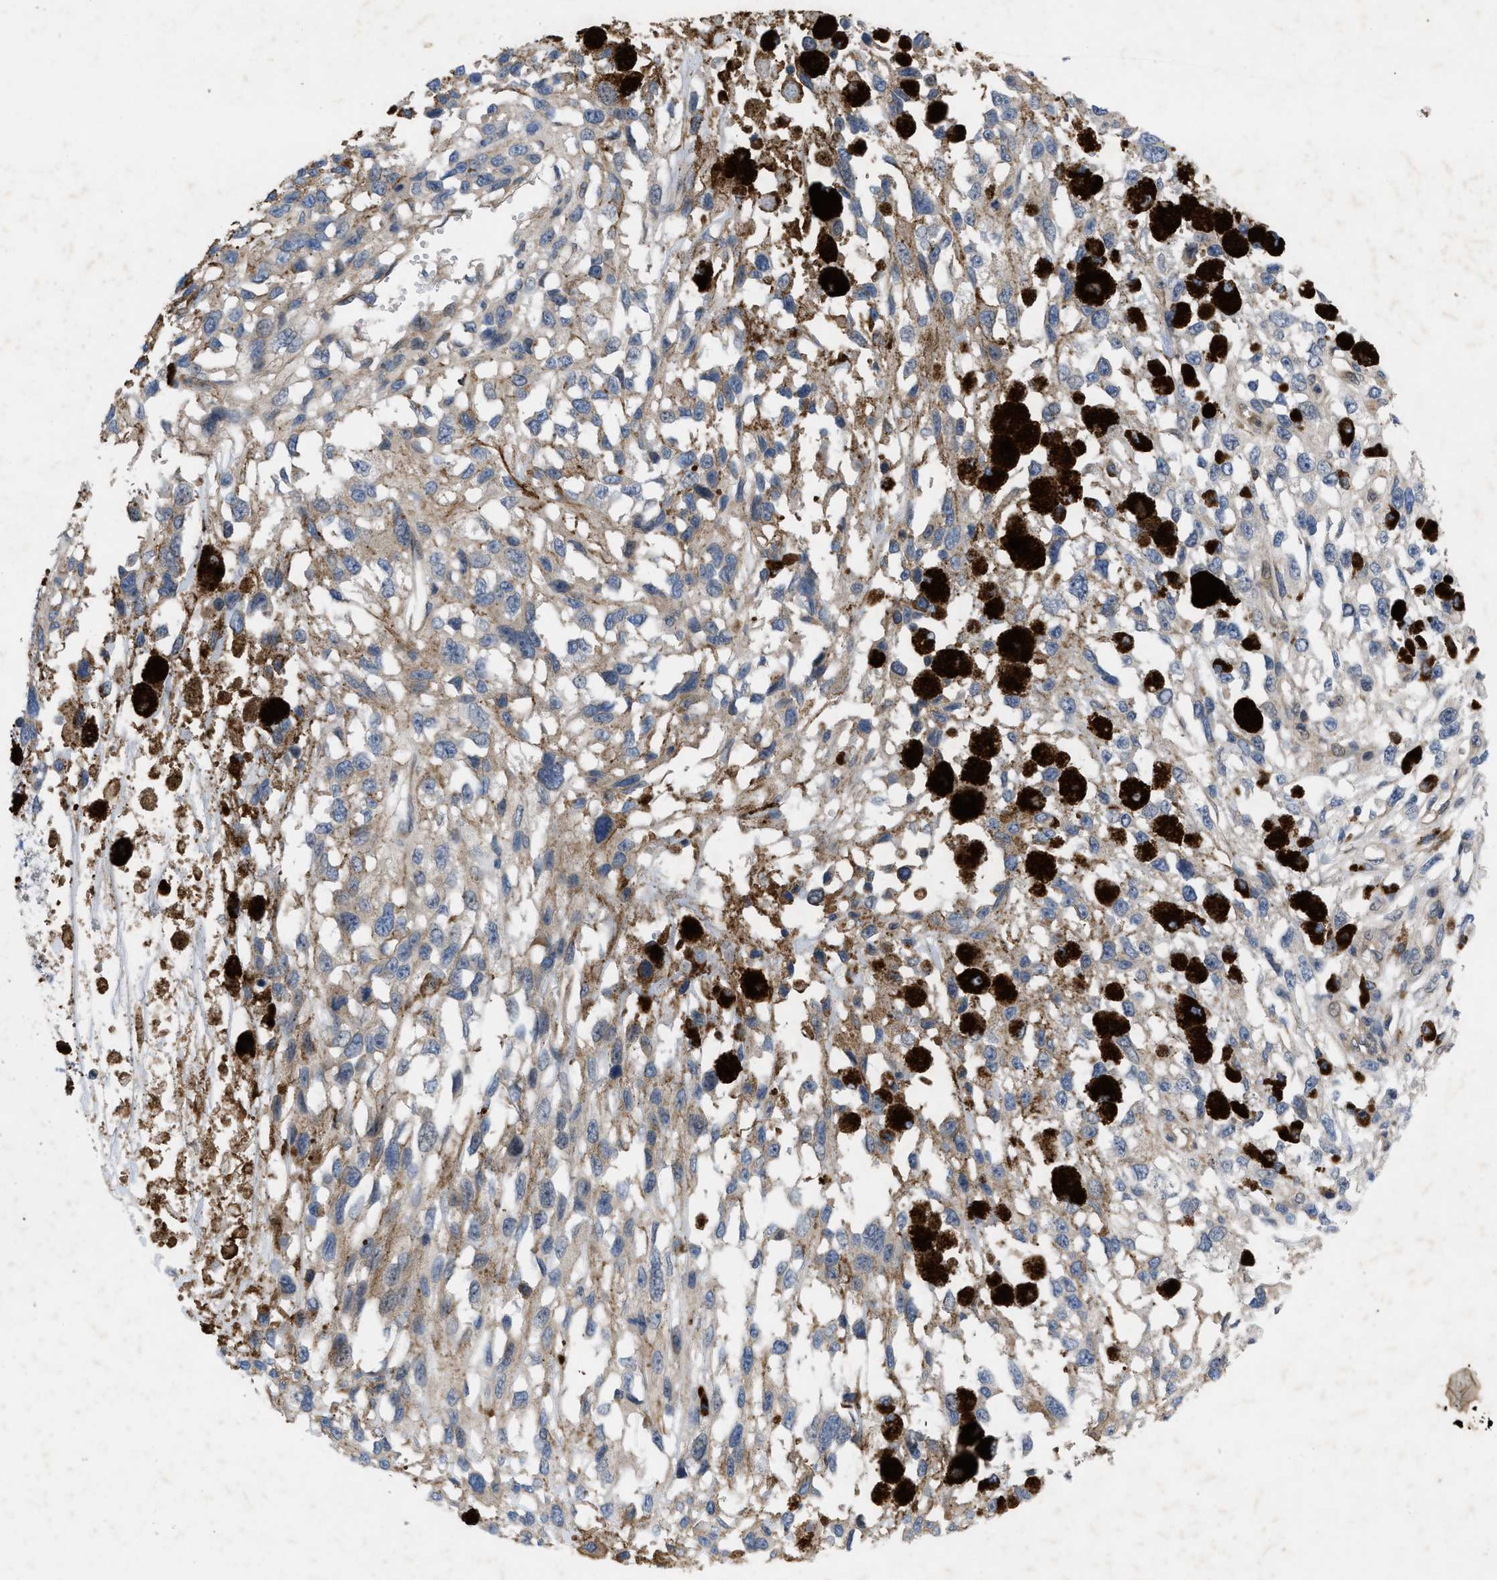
{"staining": {"intensity": "negative", "quantity": "none", "location": "none"}, "tissue": "melanoma", "cell_type": "Tumor cells", "image_type": "cancer", "snomed": [{"axis": "morphology", "description": "Malignant melanoma, Metastatic site"}, {"axis": "topography", "description": "Lymph node"}], "caption": "This is a image of IHC staining of malignant melanoma (metastatic site), which shows no positivity in tumor cells.", "gene": "NDEL1", "patient": {"sex": "male", "age": 59}}